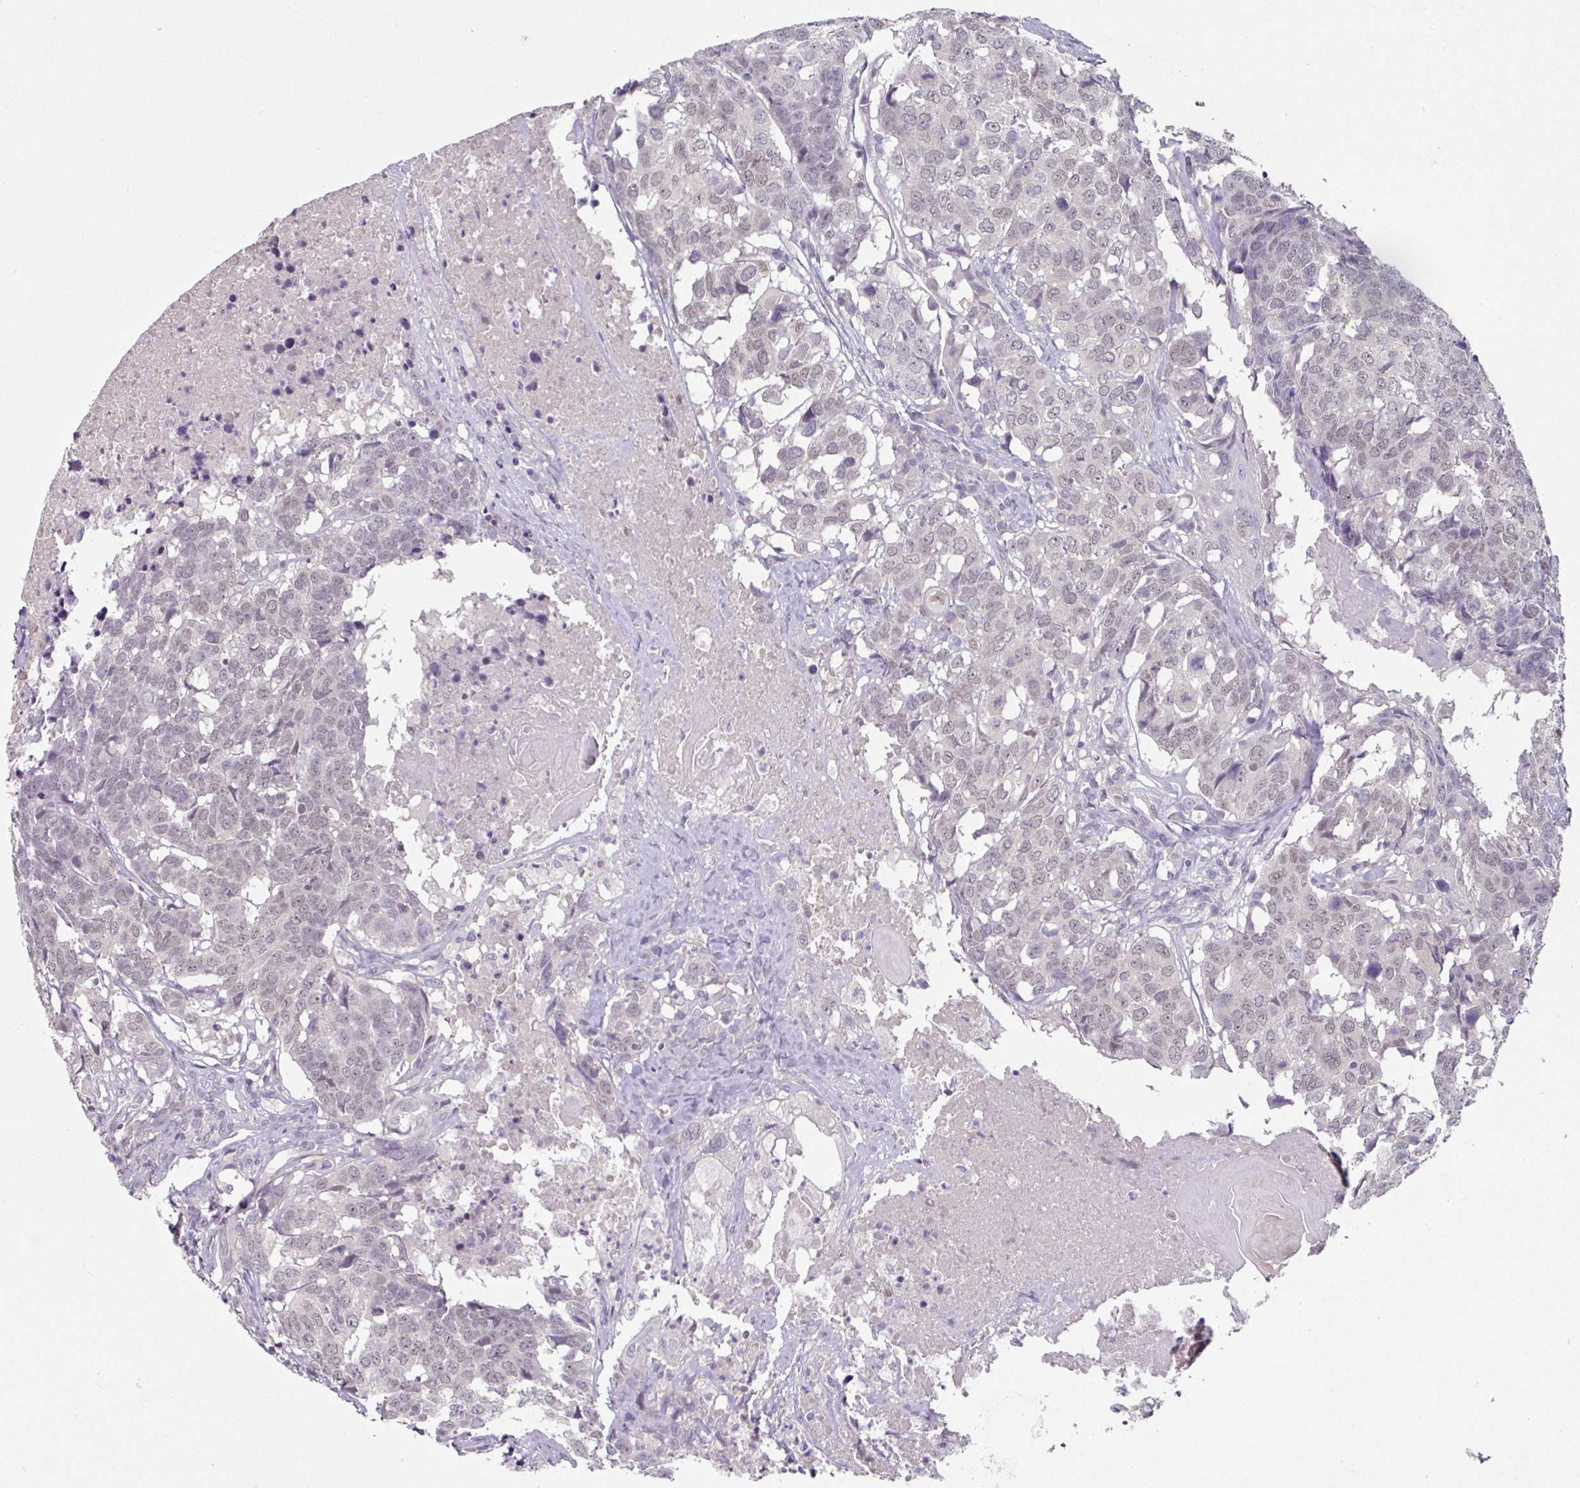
{"staining": {"intensity": "weak", "quantity": ">75%", "location": "nuclear"}, "tissue": "head and neck cancer", "cell_type": "Tumor cells", "image_type": "cancer", "snomed": [{"axis": "morphology", "description": "Squamous cell carcinoma, NOS"}, {"axis": "topography", "description": "Head-Neck"}], "caption": "A histopathology image of human head and neck cancer stained for a protein shows weak nuclear brown staining in tumor cells. (Stains: DAB in brown, nuclei in blue, Microscopy: brightfield microscopy at high magnification).", "gene": "ELK1", "patient": {"sex": "male", "age": 66}}